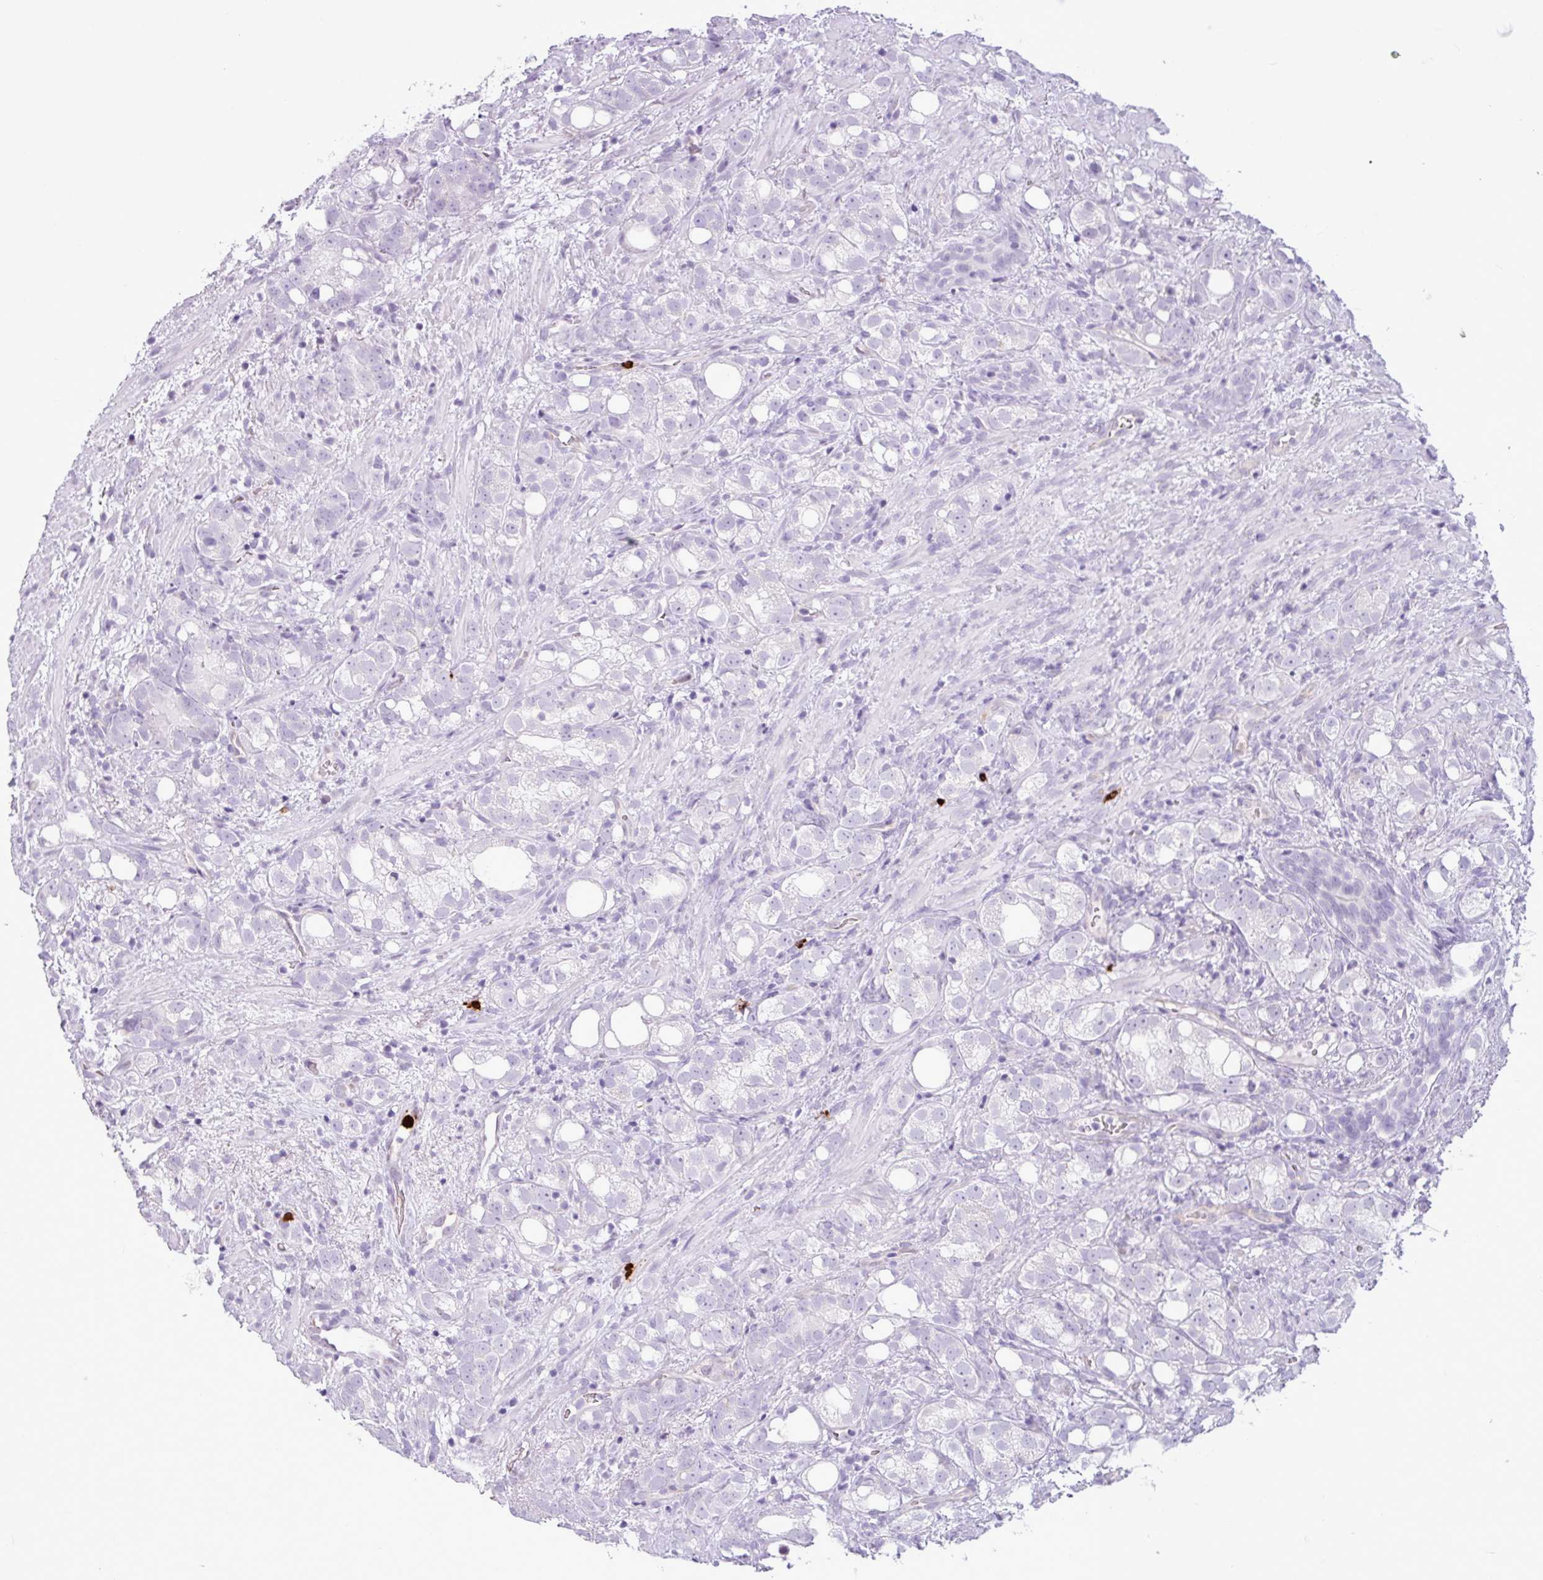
{"staining": {"intensity": "negative", "quantity": "none", "location": "none"}, "tissue": "prostate cancer", "cell_type": "Tumor cells", "image_type": "cancer", "snomed": [{"axis": "morphology", "description": "Adenocarcinoma, High grade"}, {"axis": "topography", "description": "Prostate"}], "caption": "There is no significant staining in tumor cells of prostate cancer. (DAB immunohistochemistry (IHC), high magnification).", "gene": "TMEM178A", "patient": {"sex": "male", "age": 82}}